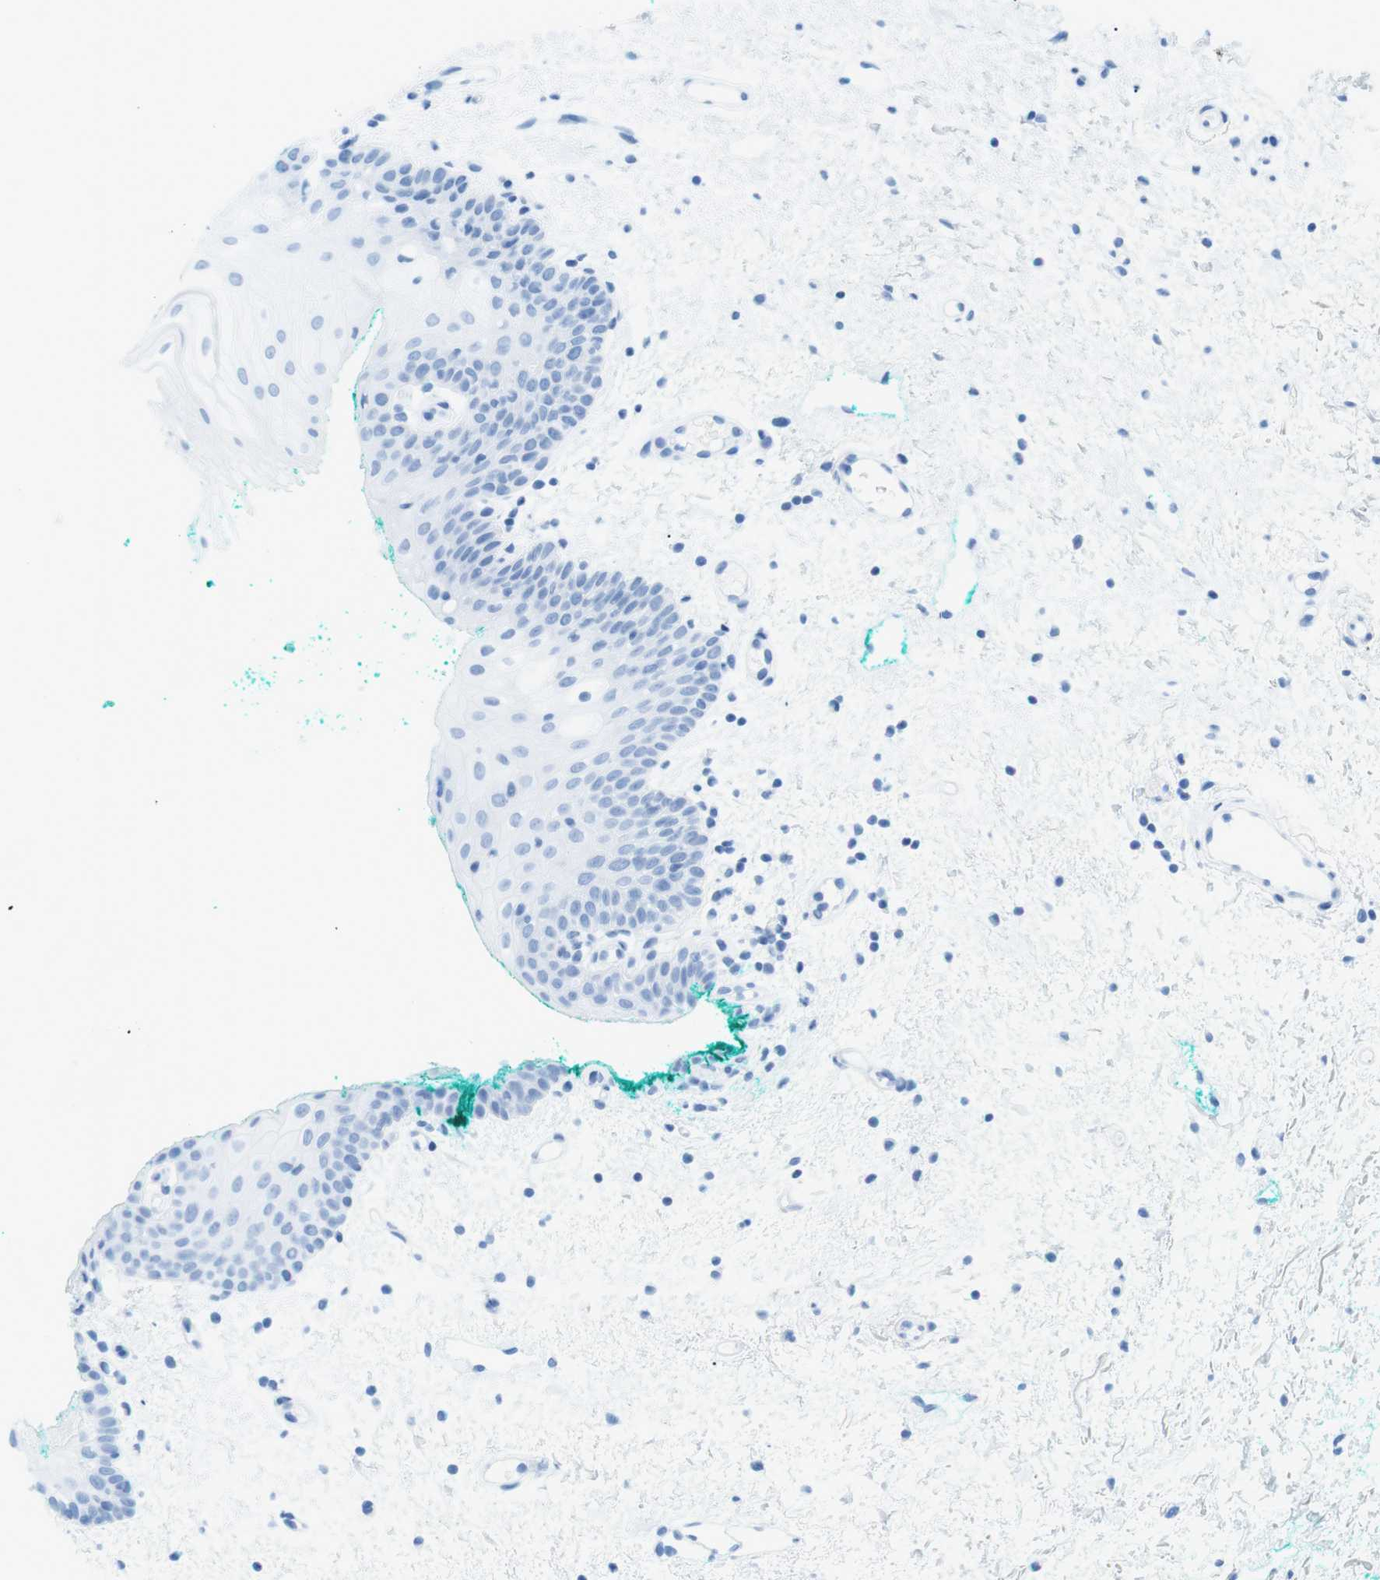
{"staining": {"intensity": "negative", "quantity": "none", "location": "none"}, "tissue": "oral mucosa", "cell_type": "Squamous epithelial cells", "image_type": "normal", "snomed": [{"axis": "morphology", "description": "Normal tissue, NOS"}, {"axis": "morphology", "description": "Squamous cell carcinoma, NOS"}, {"axis": "topography", "description": "Oral tissue"}, {"axis": "topography", "description": "Salivary gland"}, {"axis": "topography", "description": "Head-Neck"}], "caption": "Unremarkable oral mucosa was stained to show a protein in brown. There is no significant expression in squamous epithelial cells.", "gene": "SALL4", "patient": {"sex": "female", "age": 62}}